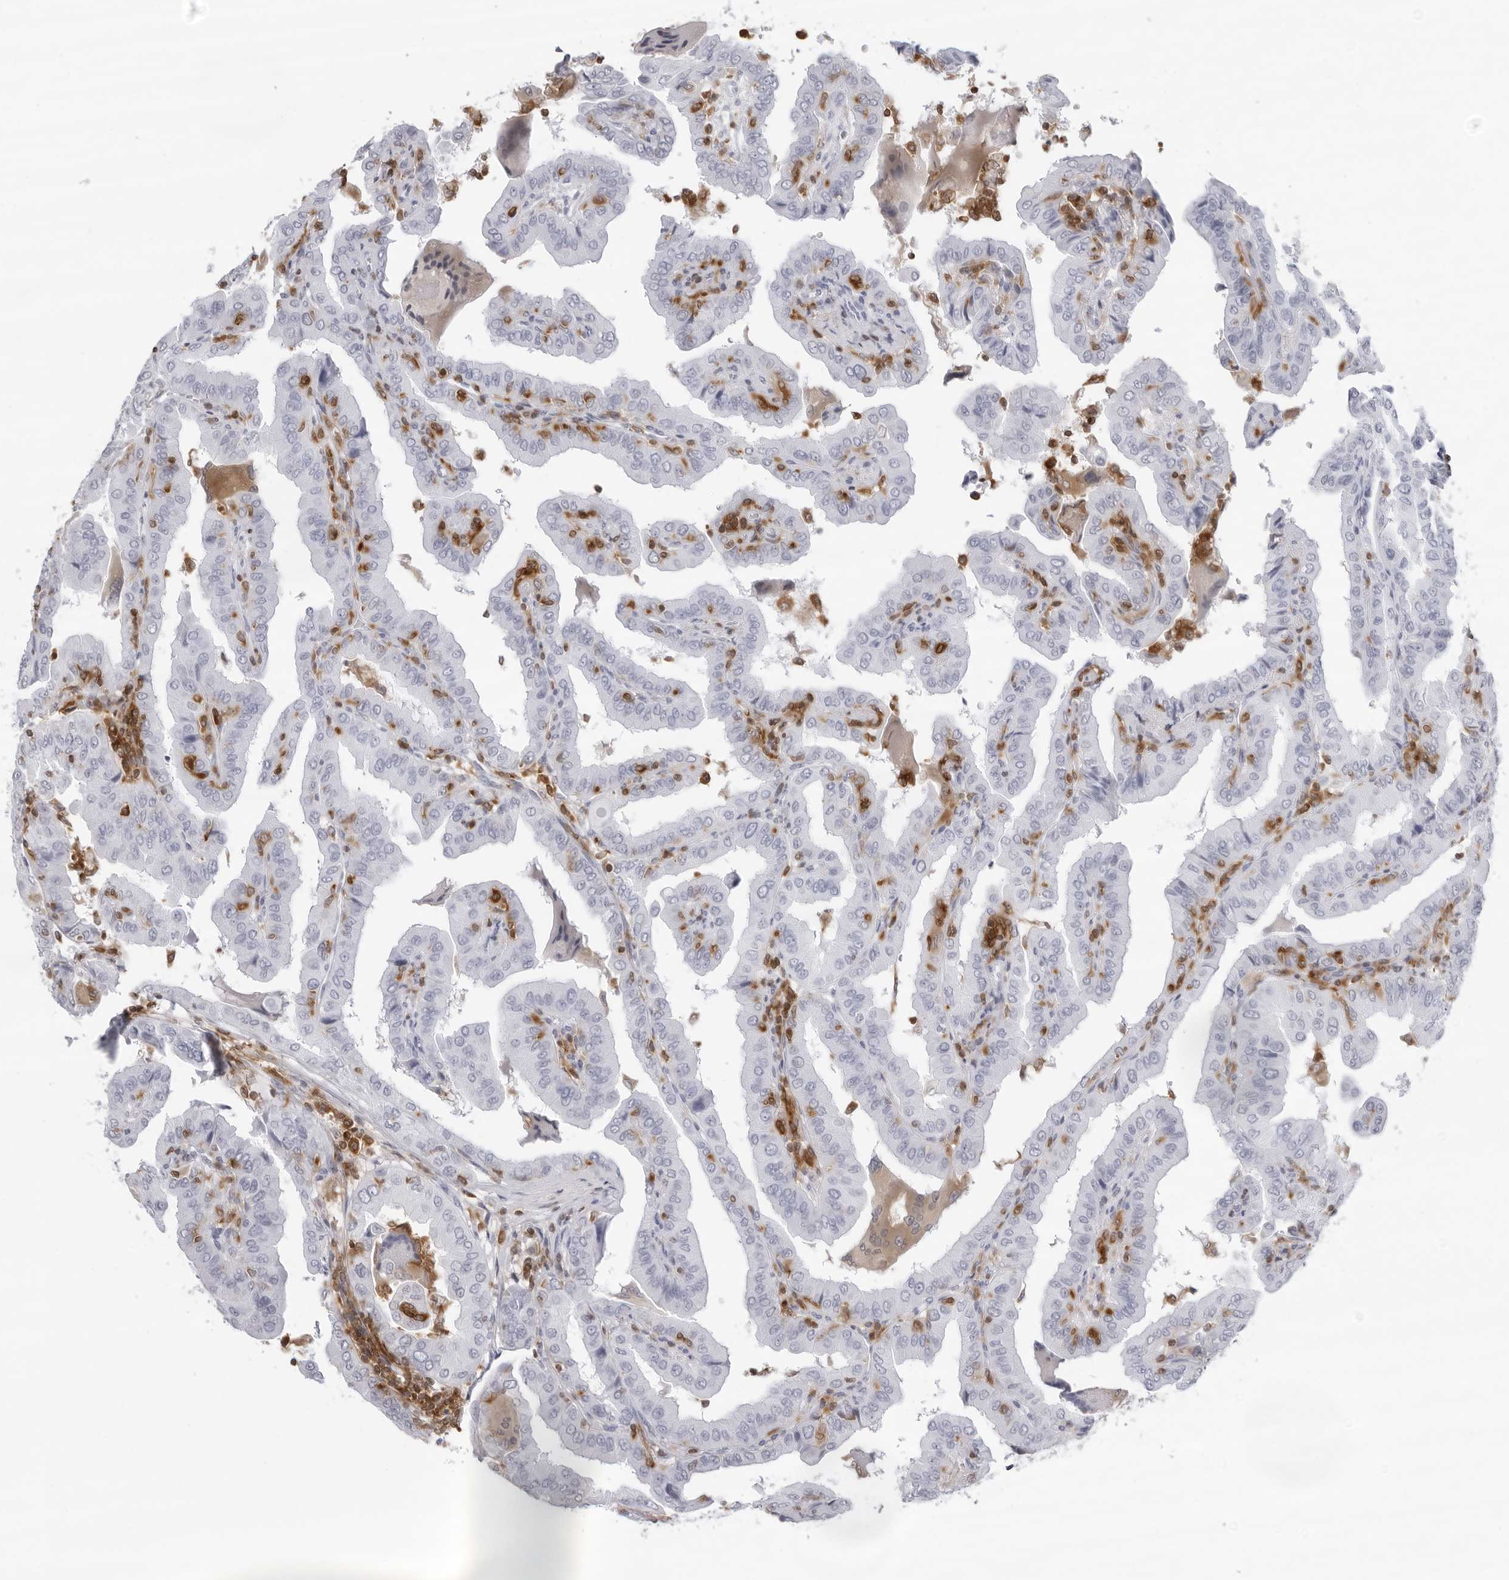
{"staining": {"intensity": "negative", "quantity": "none", "location": "none"}, "tissue": "thyroid cancer", "cell_type": "Tumor cells", "image_type": "cancer", "snomed": [{"axis": "morphology", "description": "Papillary adenocarcinoma, NOS"}, {"axis": "topography", "description": "Thyroid gland"}], "caption": "Immunohistochemical staining of thyroid cancer reveals no significant staining in tumor cells.", "gene": "FMNL1", "patient": {"sex": "male", "age": 33}}